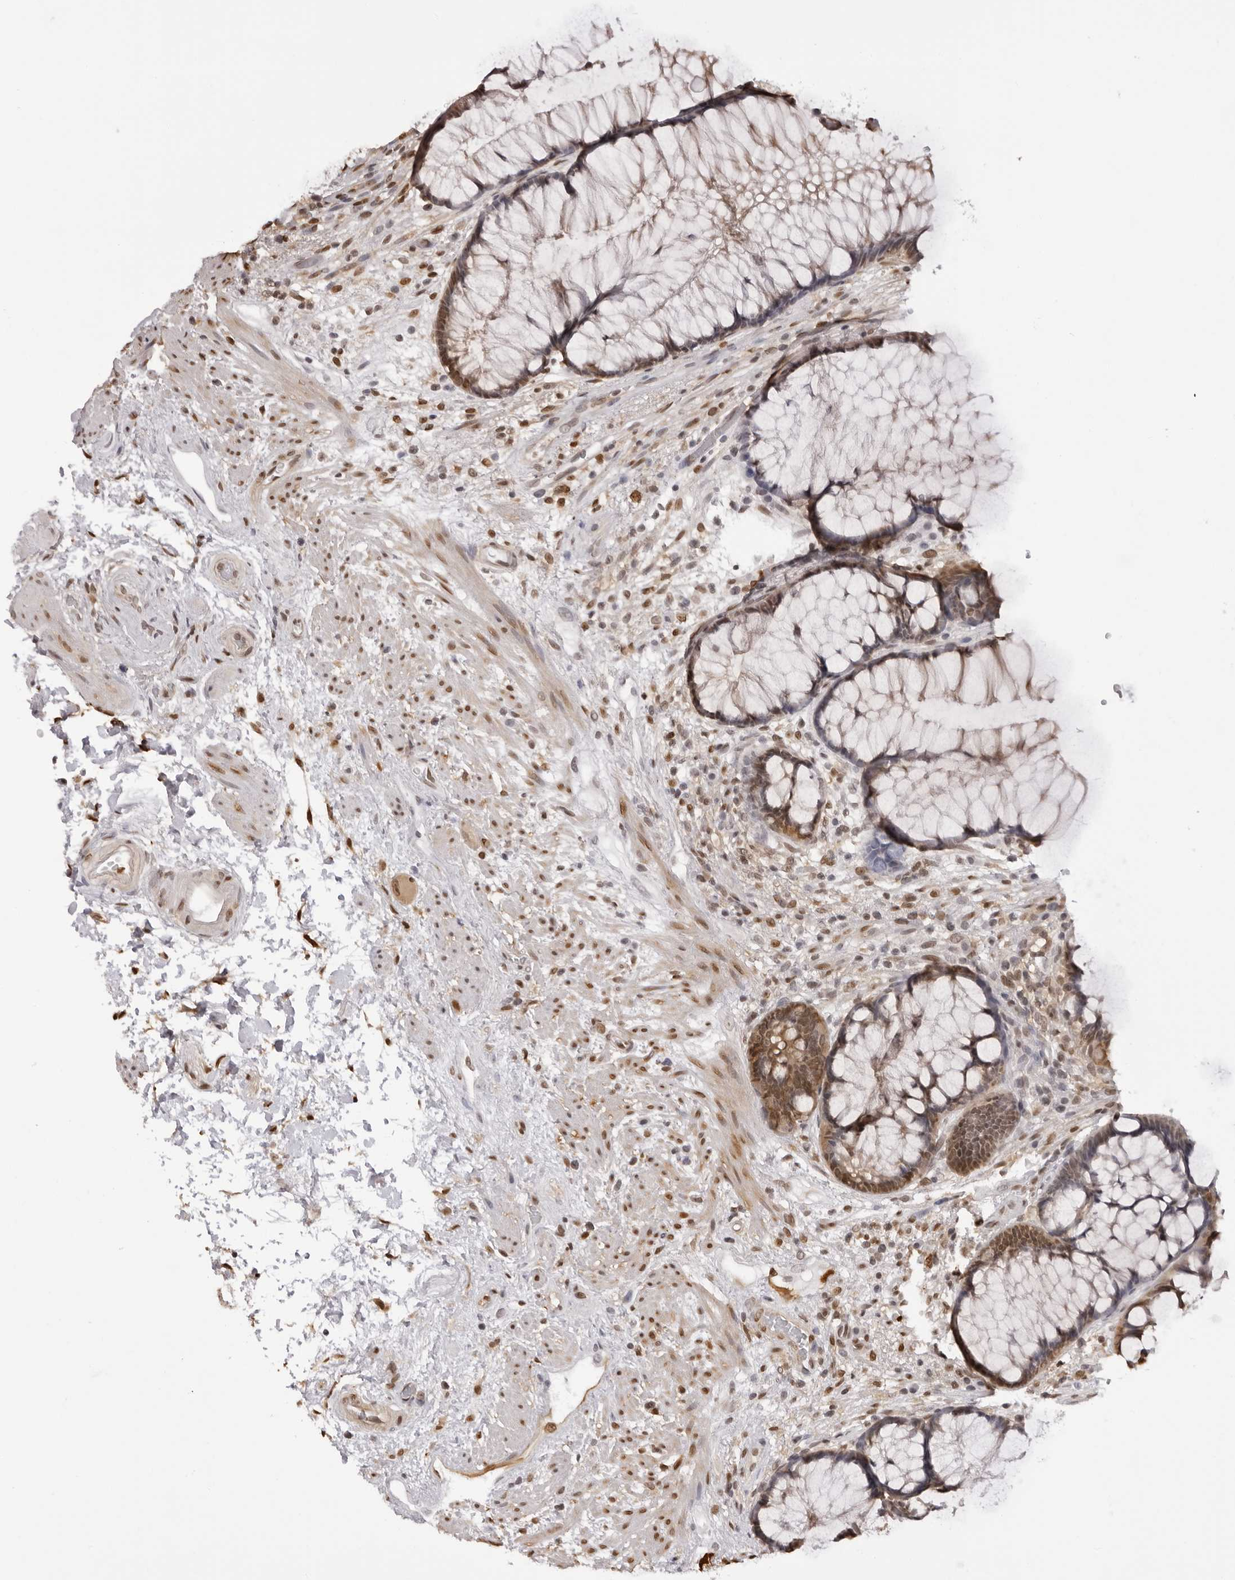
{"staining": {"intensity": "moderate", "quantity": ">75%", "location": "cytoplasmic/membranous,nuclear"}, "tissue": "rectum", "cell_type": "Glandular cells", "image_type": "normal", "snomed": [{"axis": "morphology", "description": "Normal tissue, NOS"}, {"axis": "topography", "description": "Rectum"}], "caption": "Protein analysis of unremarkable rectum exhibits moderate cytoplasmic/membranous,nuclear expression in approximately >75% of glandular cells. (brown staining indicates protein expression, while blue staining denotes nuclei).", "gene": "HSPA4", "patient": {"sex": "male", "age": 51}}